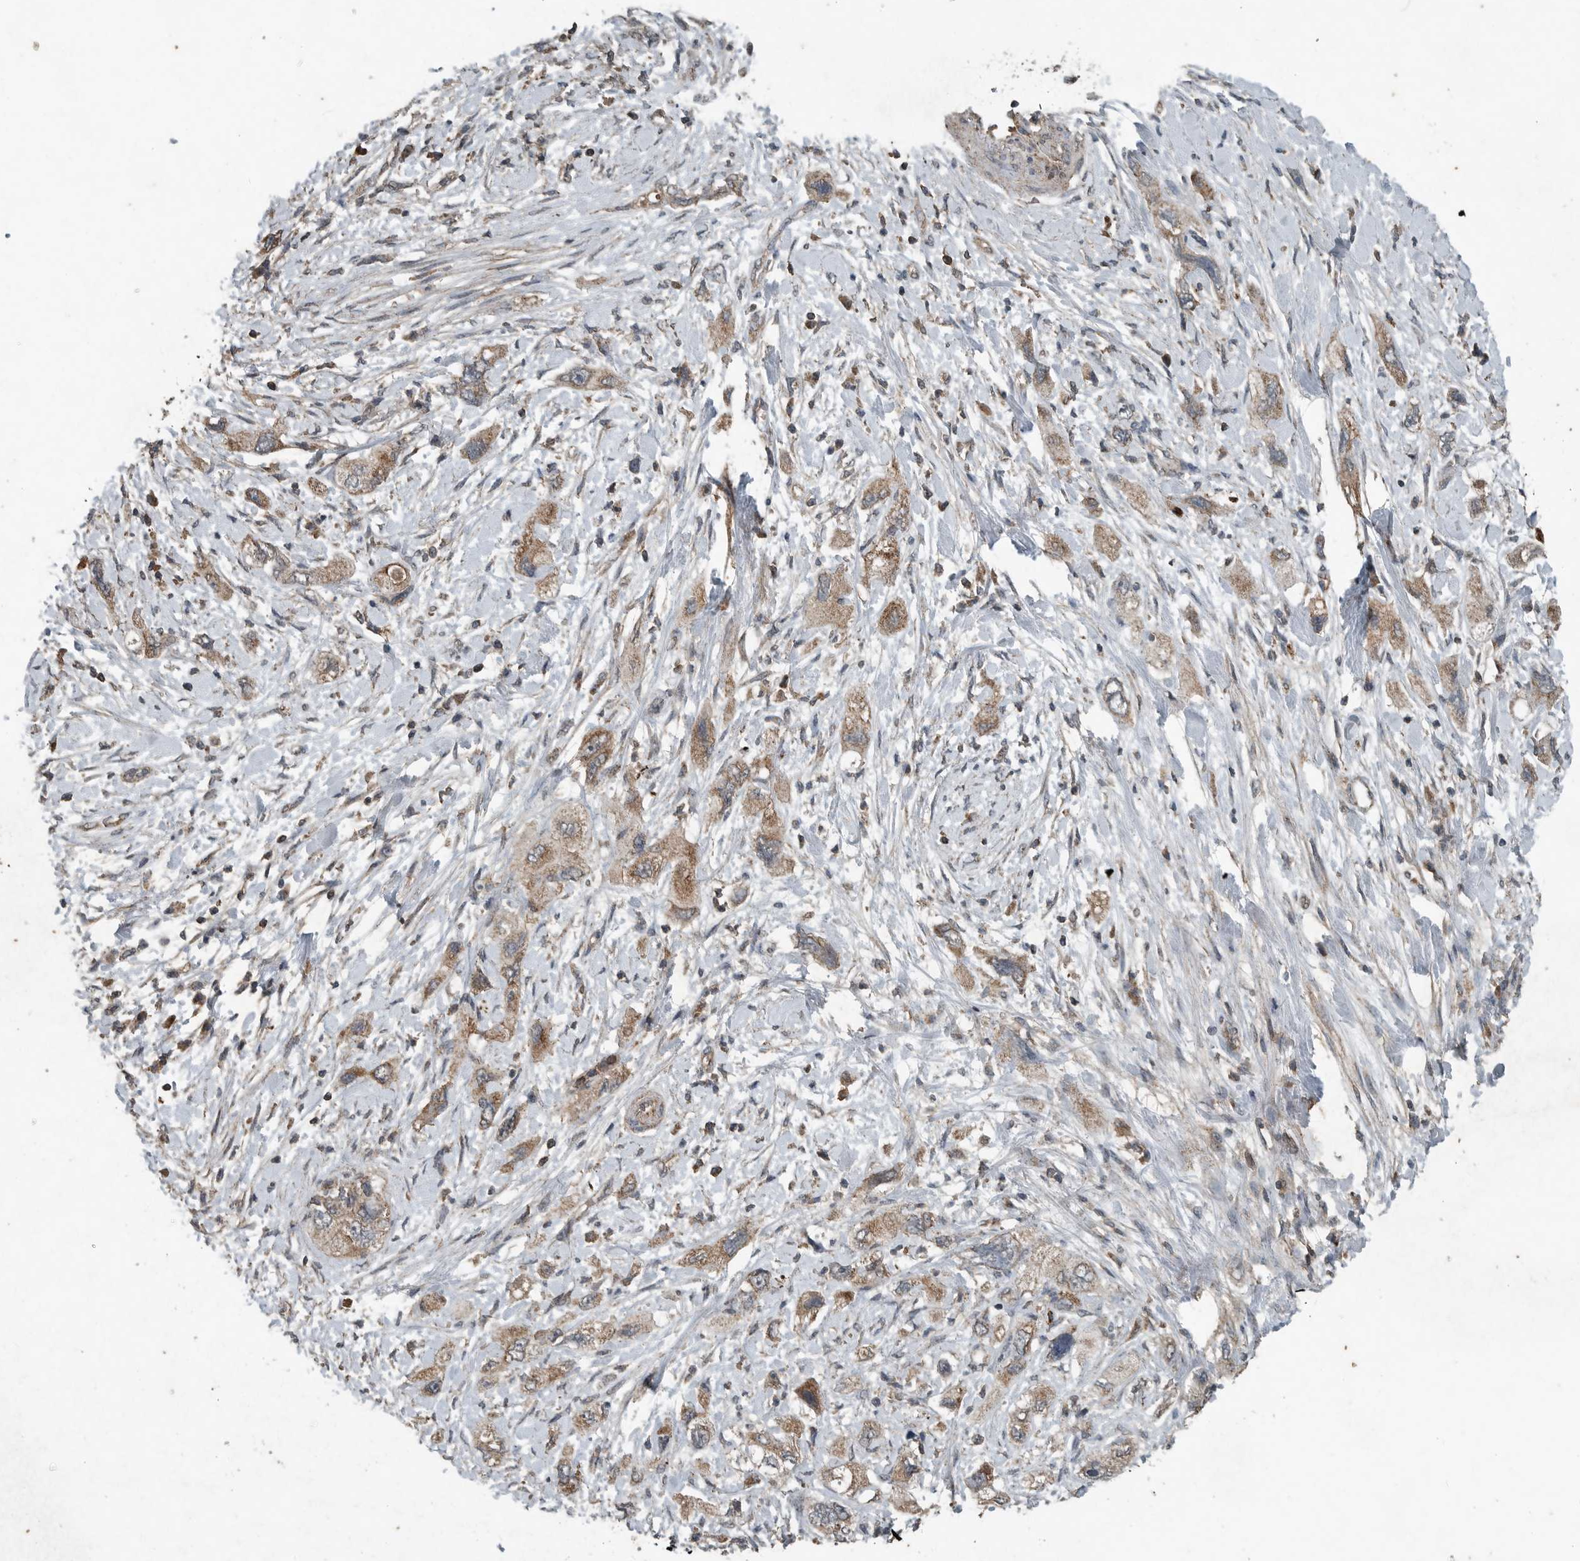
{"staining": {"intensity": "moderate", "quantity": ">75%", "location": "cytoplasmic/membranous"}, "tissue": "pancreatic cancer", "cell_type": "Tumor cells", "image_type": "cancer", "snomed": [{"axis": "morphology", "description": "Adenocarcinoma, NOS"}, {"axis": "topography", "description": "Pancreas"}], "caption": "This micrograph displays IHC staining of human pancreatic adenocarcinoma, with medium moderate cytoplasmic/membranous positivity in about >75% of tumor cells.", "gene": "IL6ST", "patient": {"sex": "female", "age": 73}}